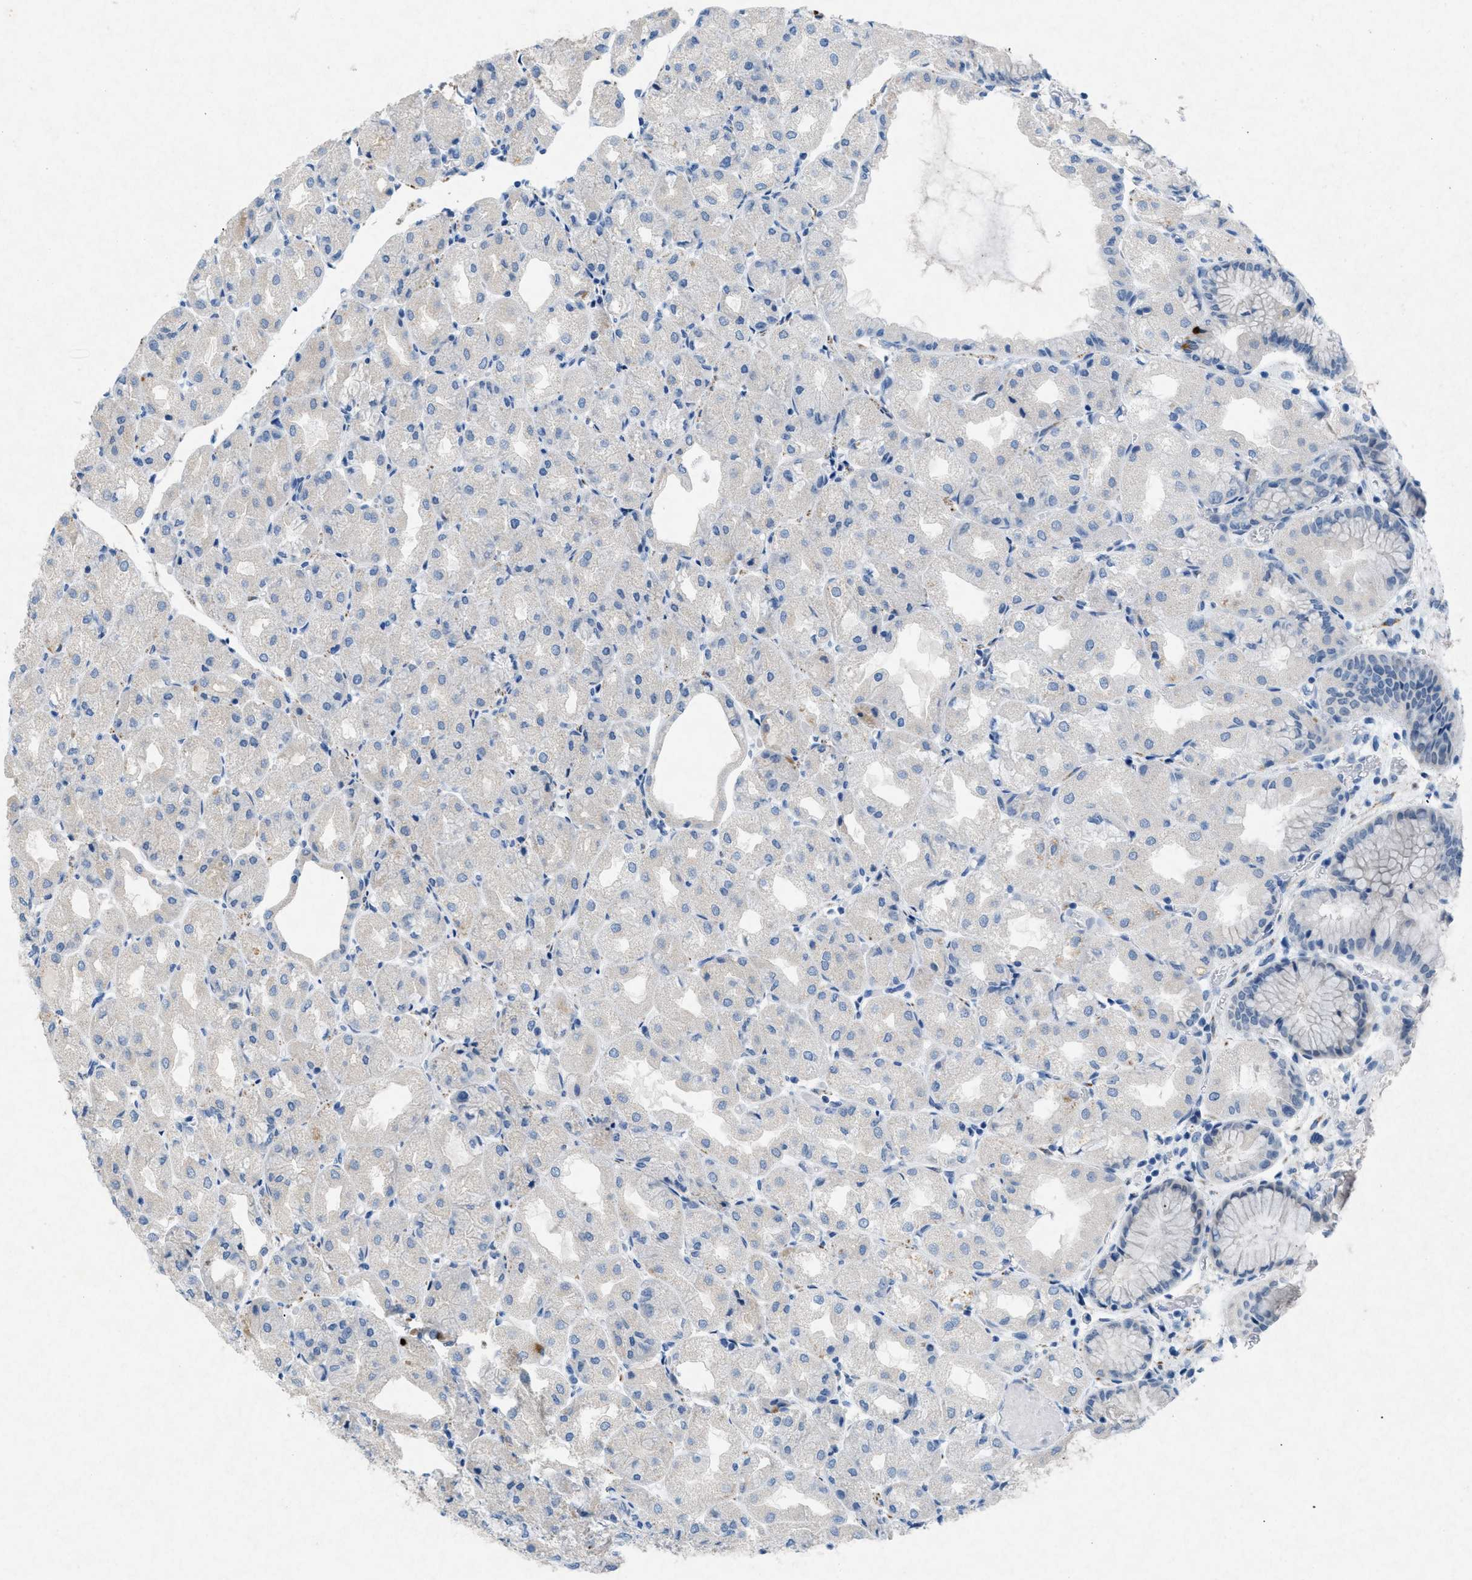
{"staining": {"intensity": "negative", "quantity": "none", "location": "none"}, "tissue": "stomach", "cell_type": "Glandular cells", "image_type": "normal", "snomed": [{"axis": "morphology", "description": "Normal tissue, NOS"}, {"axis": "topography", "description": "Stomach, upper"}], "caption": "The image demonstrates no significant positivity in glandular cells of stomach. (DAB immunohistochemistry (IHC) visualized using brightfield microscopy, high magnification).", "gene": "TASOR", "patient": {"sex": "male", "age": 72}}